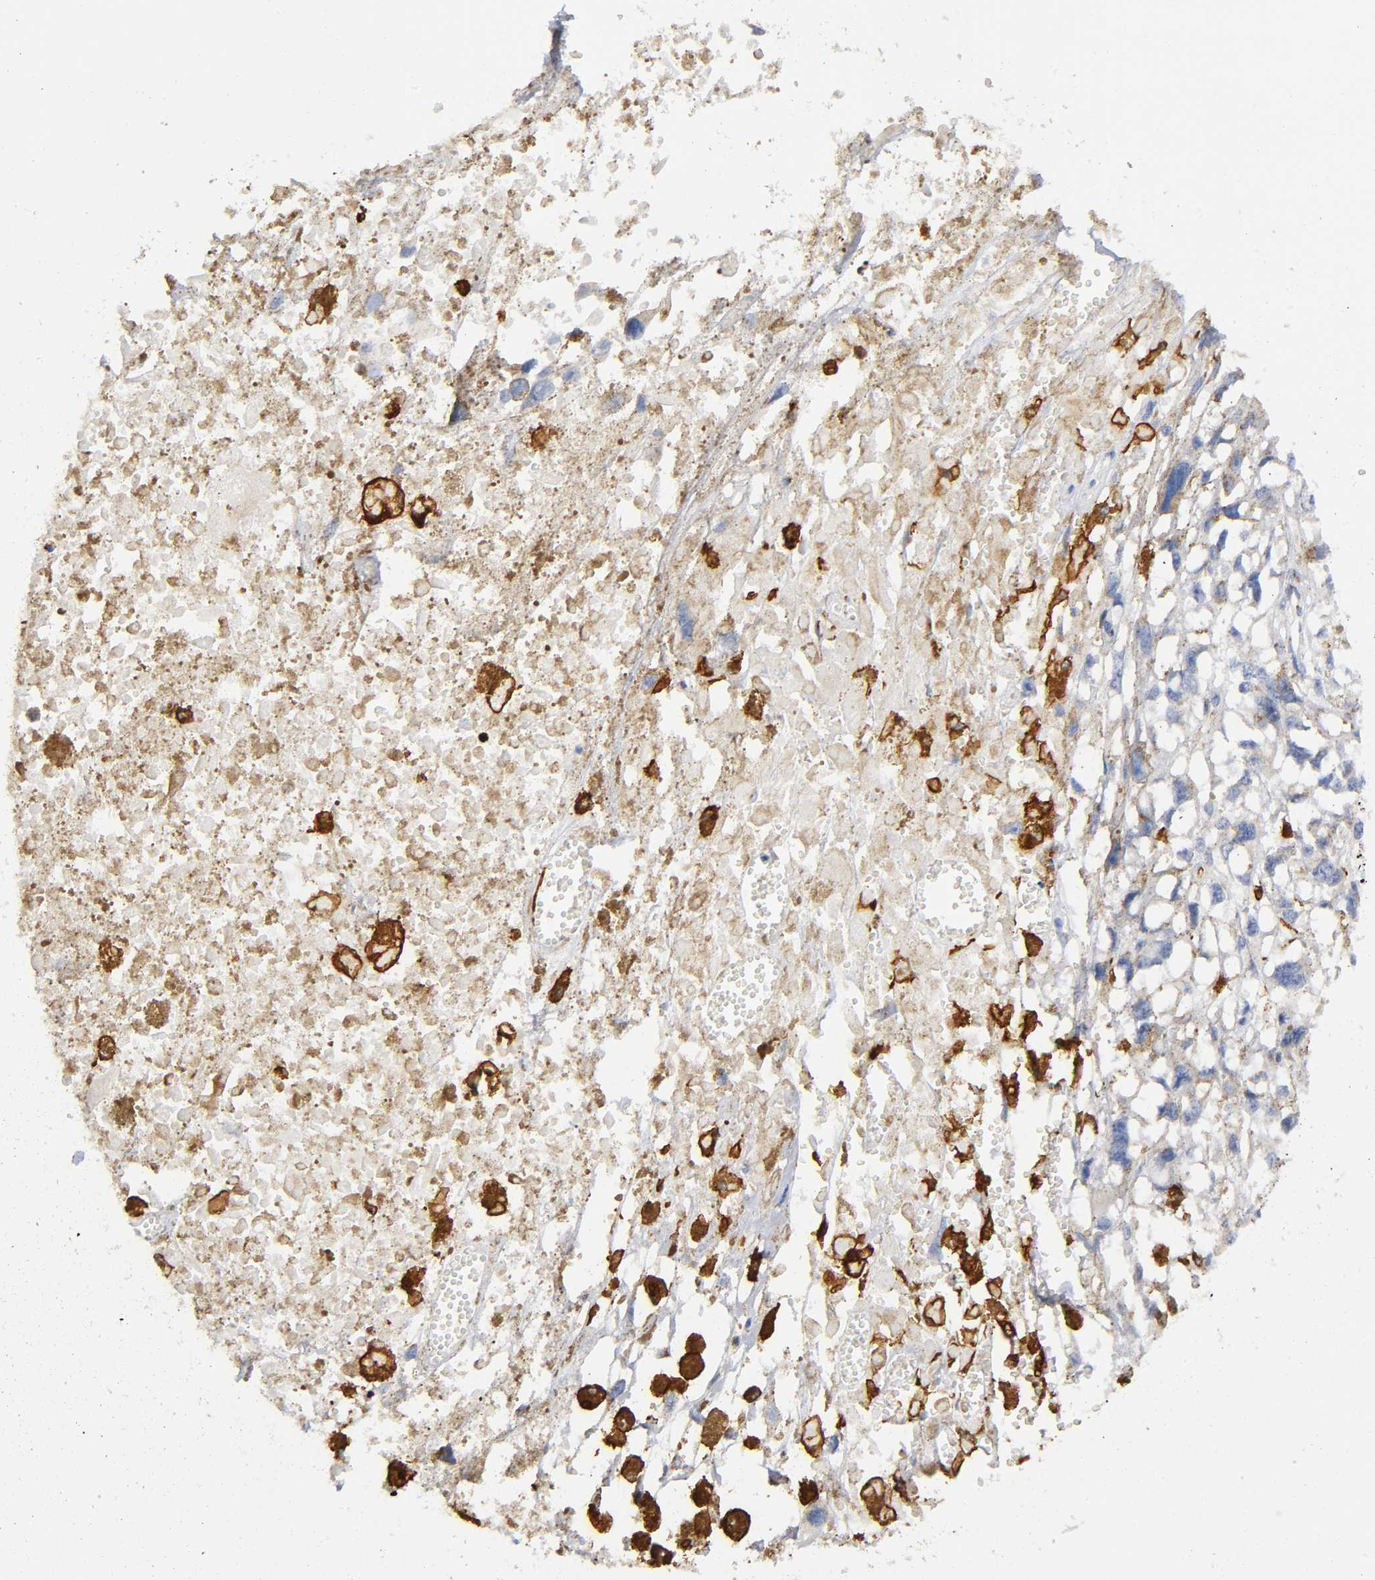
{"staining": {"intensity": "moderate", "quantity": "25%-75%", "location": "cytoplasmic/membranous"}, "tissue": "melanoma", "cell_type": "Tumor cells", "image_type": "cancer", "snomed": [{"axis": "morphology", "description": "Malignant melanoma, Metastatic site"}, {"axis": "topography", "description": "Lymph node"}], "caption": "Protein expression analysis of human melanoma reveals moderate cytoplasmic/membranous positivity in about 25%-75% of tumor cells.", "gene": "CAPN10", "patient": {"sex": "male", "age": 59}}